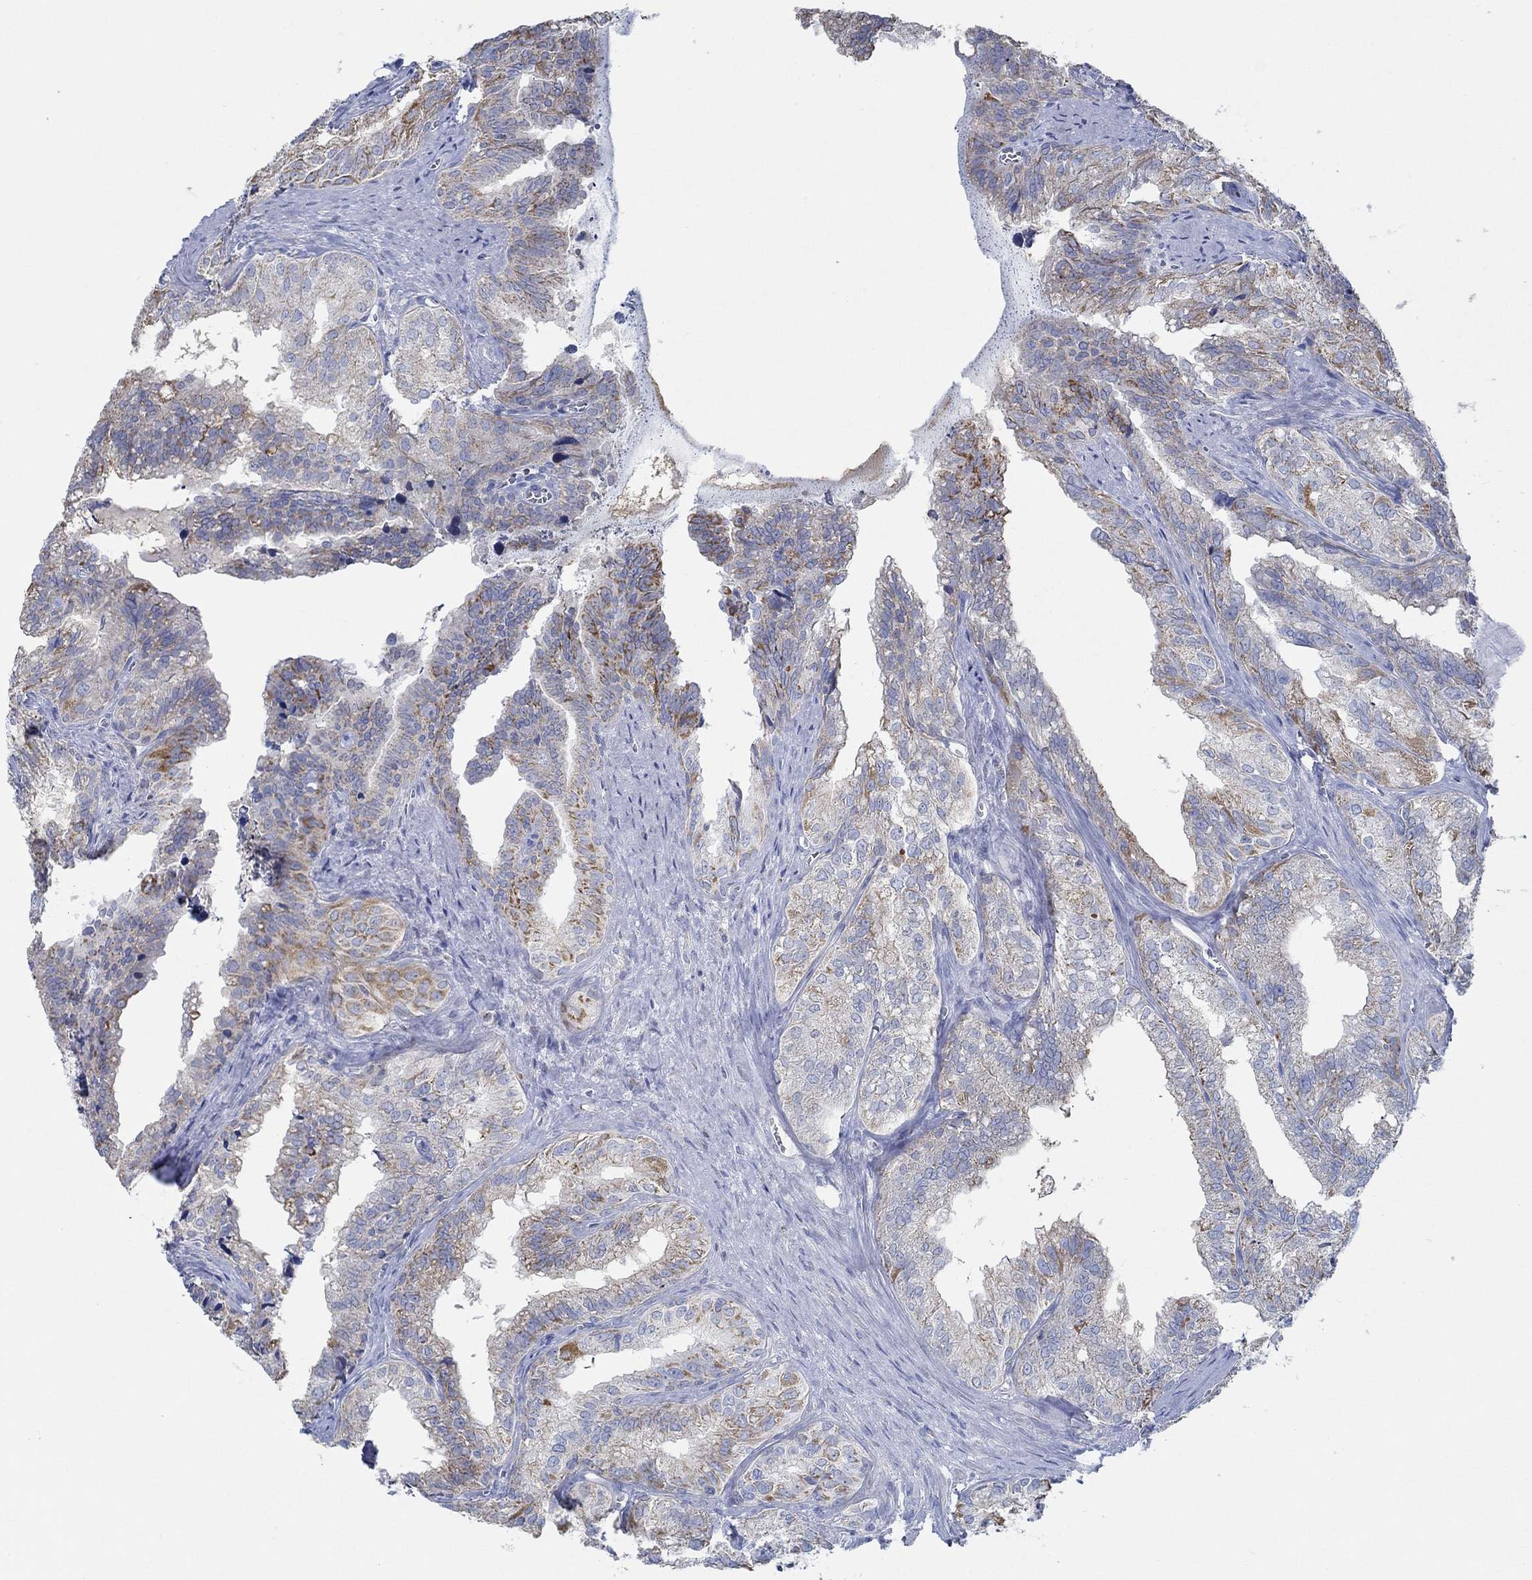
{"staining": {"intensity": "moderate", "quantity": "25%-75%", "location": "cytoplasmic/membranous"}, "tissue": "seminal vesicle", "cell_type": "Glandular cells", "image_type": "normal", "snomed": [{"axis": "morphology", "description": "Normal tissue, NOS"}, {"axis": "topography", "description": "Seminal veicle"}], "caption": "Immunohistochemistry (IHC) of normal human seminal vesicle displays medium levels of moderate cytoplasmic/membranous positivity in about 25%-75% of glandular cells.", "gene": "GLOD5", "patient": {"sex": "male", "age": 57}}